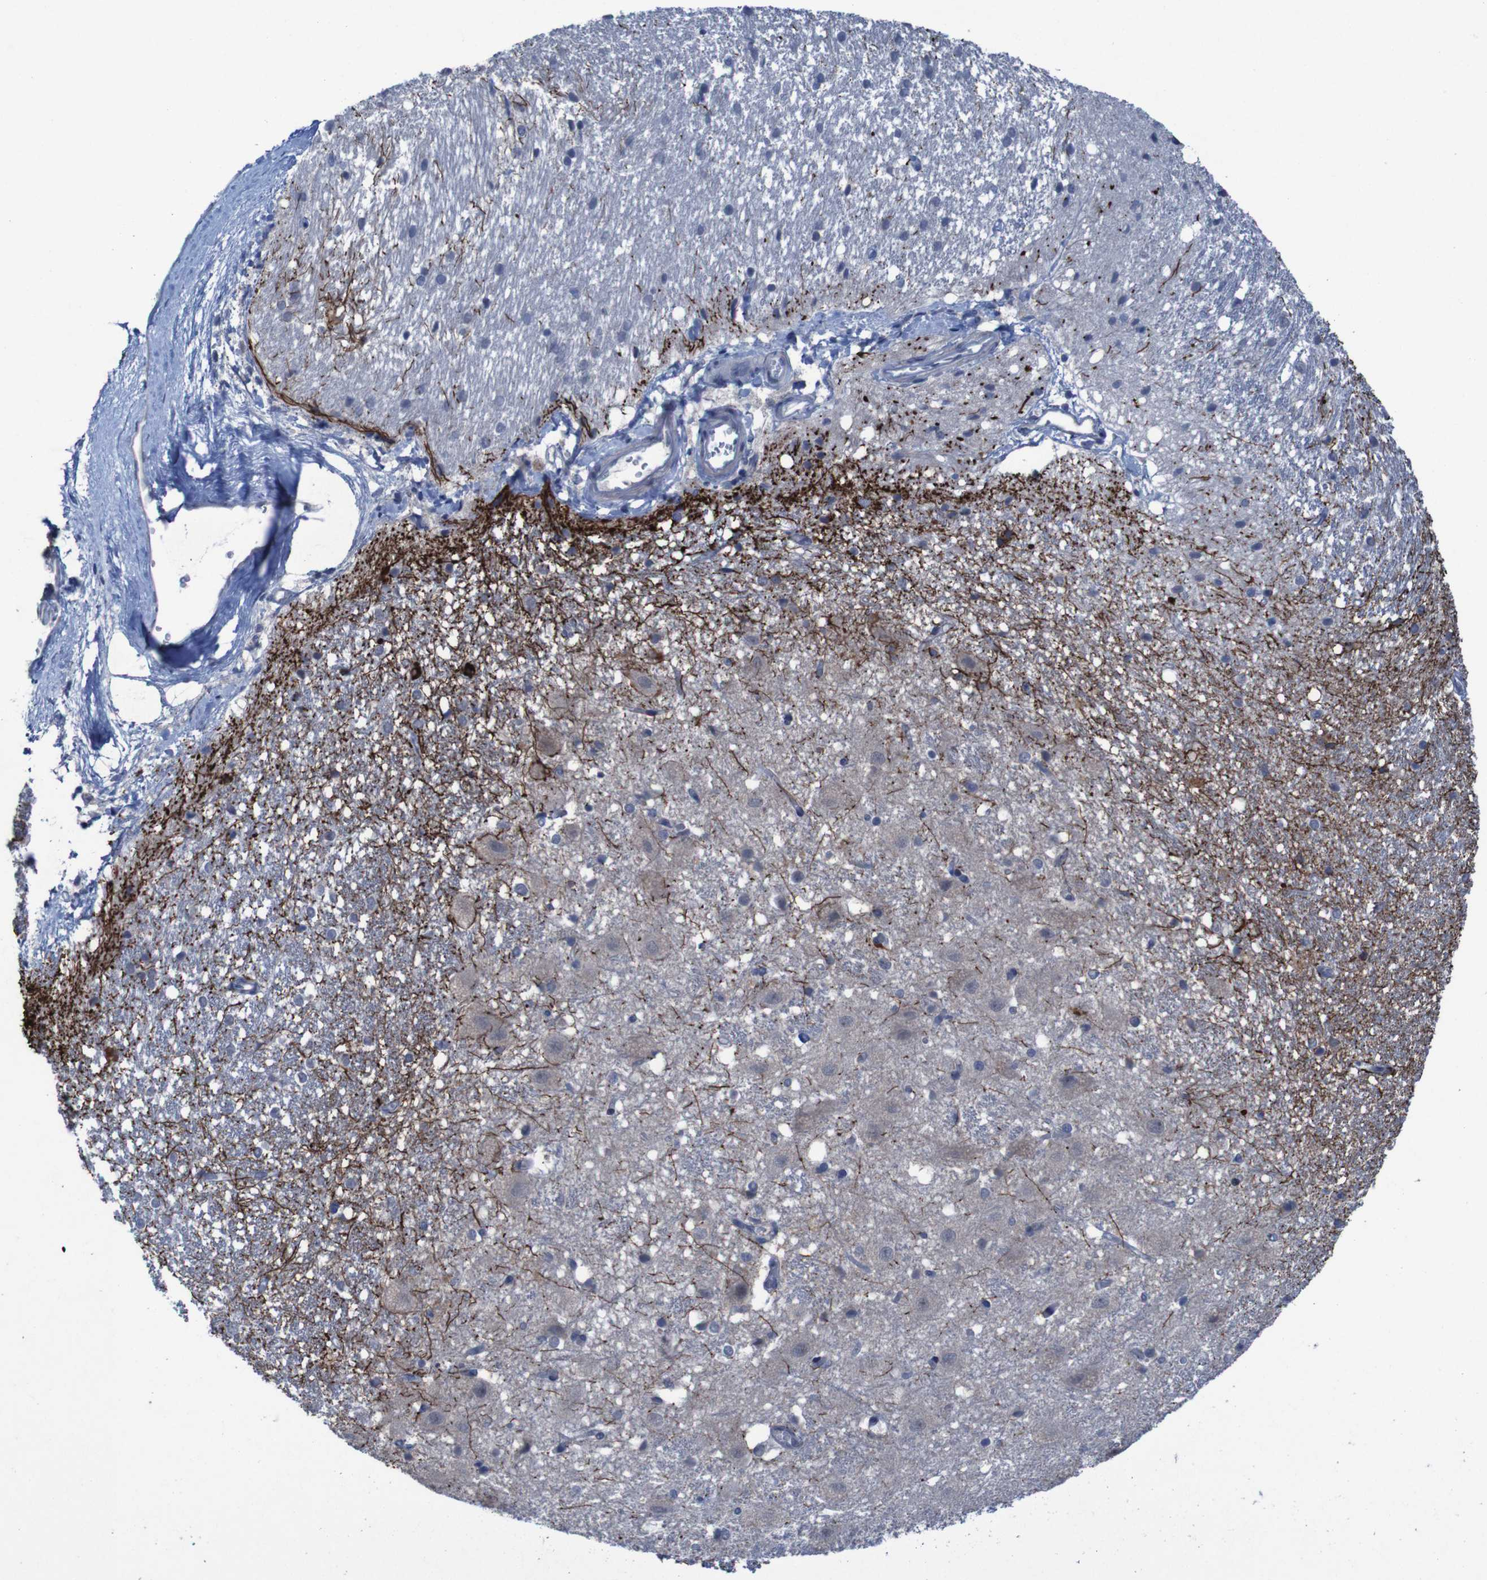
{"staining": {"intensity": "negative", "quantity": "none", "location": "none"}, "tissue": "hippocampus", "cell_type": "Glial cells", "image_type": "normal", "snomed": [{"axis": "morphology", "description": "Normal tissue, NOS"}, {"axis": "topography", "description": "Hippocampus"}], "caption": "The image exhibits no staining of glial cells in normal hippocampus. Nuclei are stained in blue.", "gene": "CLDN18", "patient": {"sex": "female", "age": 19}}